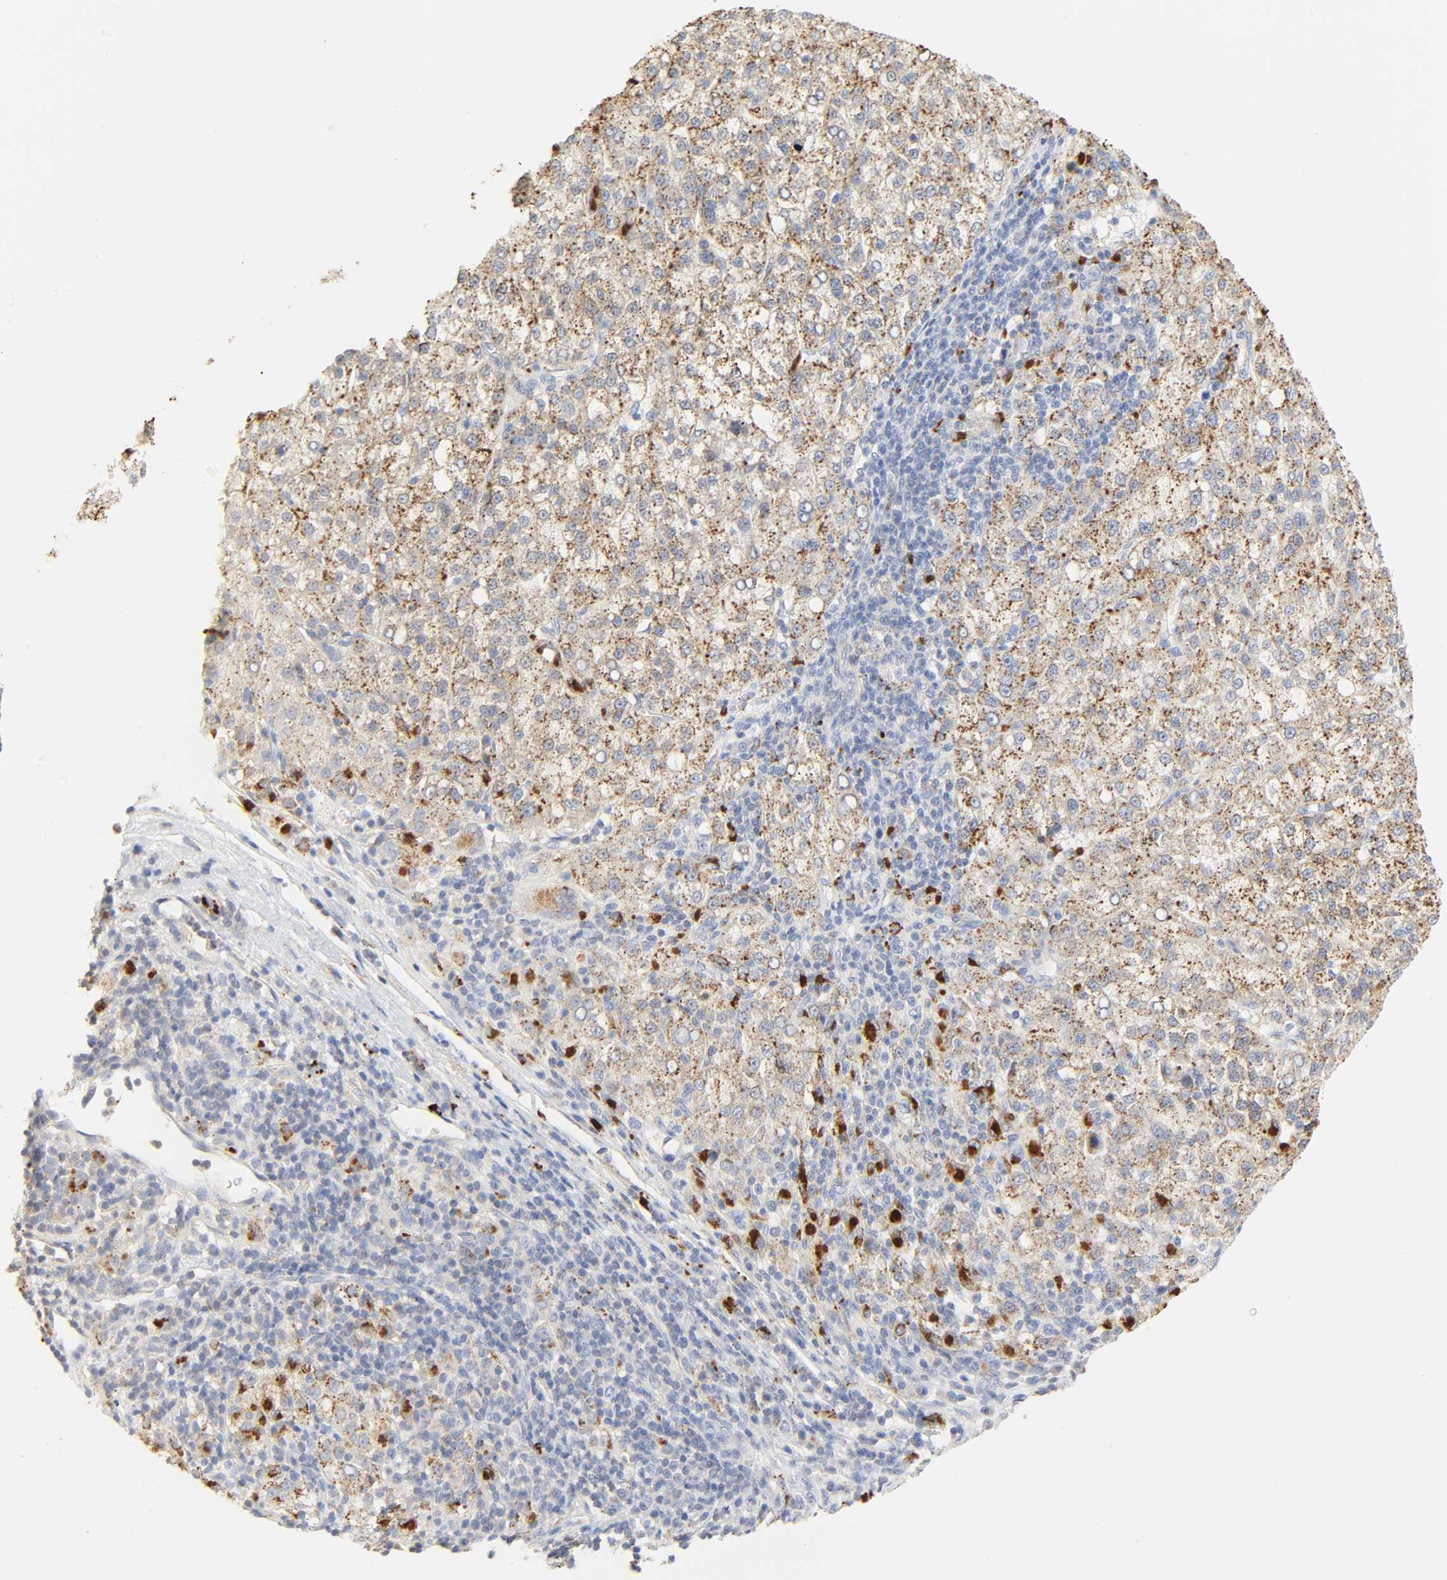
{"staining": {"intensity": "moderate", "quantity": ">75%", "location": "cytoplasmic/membranous"}, "tissue": "liver cancer", "cell_type": "Tumor cells", "image_type": "cancer", "snomed": [{"axis": "morphology", "description": "Carcinoma, Hepatocellular, NOS"}, {"axis": "topography", "description": "Liver"}], "caption": "A medium amount of moderate cytoplasmic/membranous staining is seen in about >75% of tumor cells in hepatocellular carcinoma (liver) tissue. Immunohistochemistry stains the protein in brown and the nuclei are stained blue.", "gene": "CAMK2A", "patient": {"sex": "female", "age": 58}}